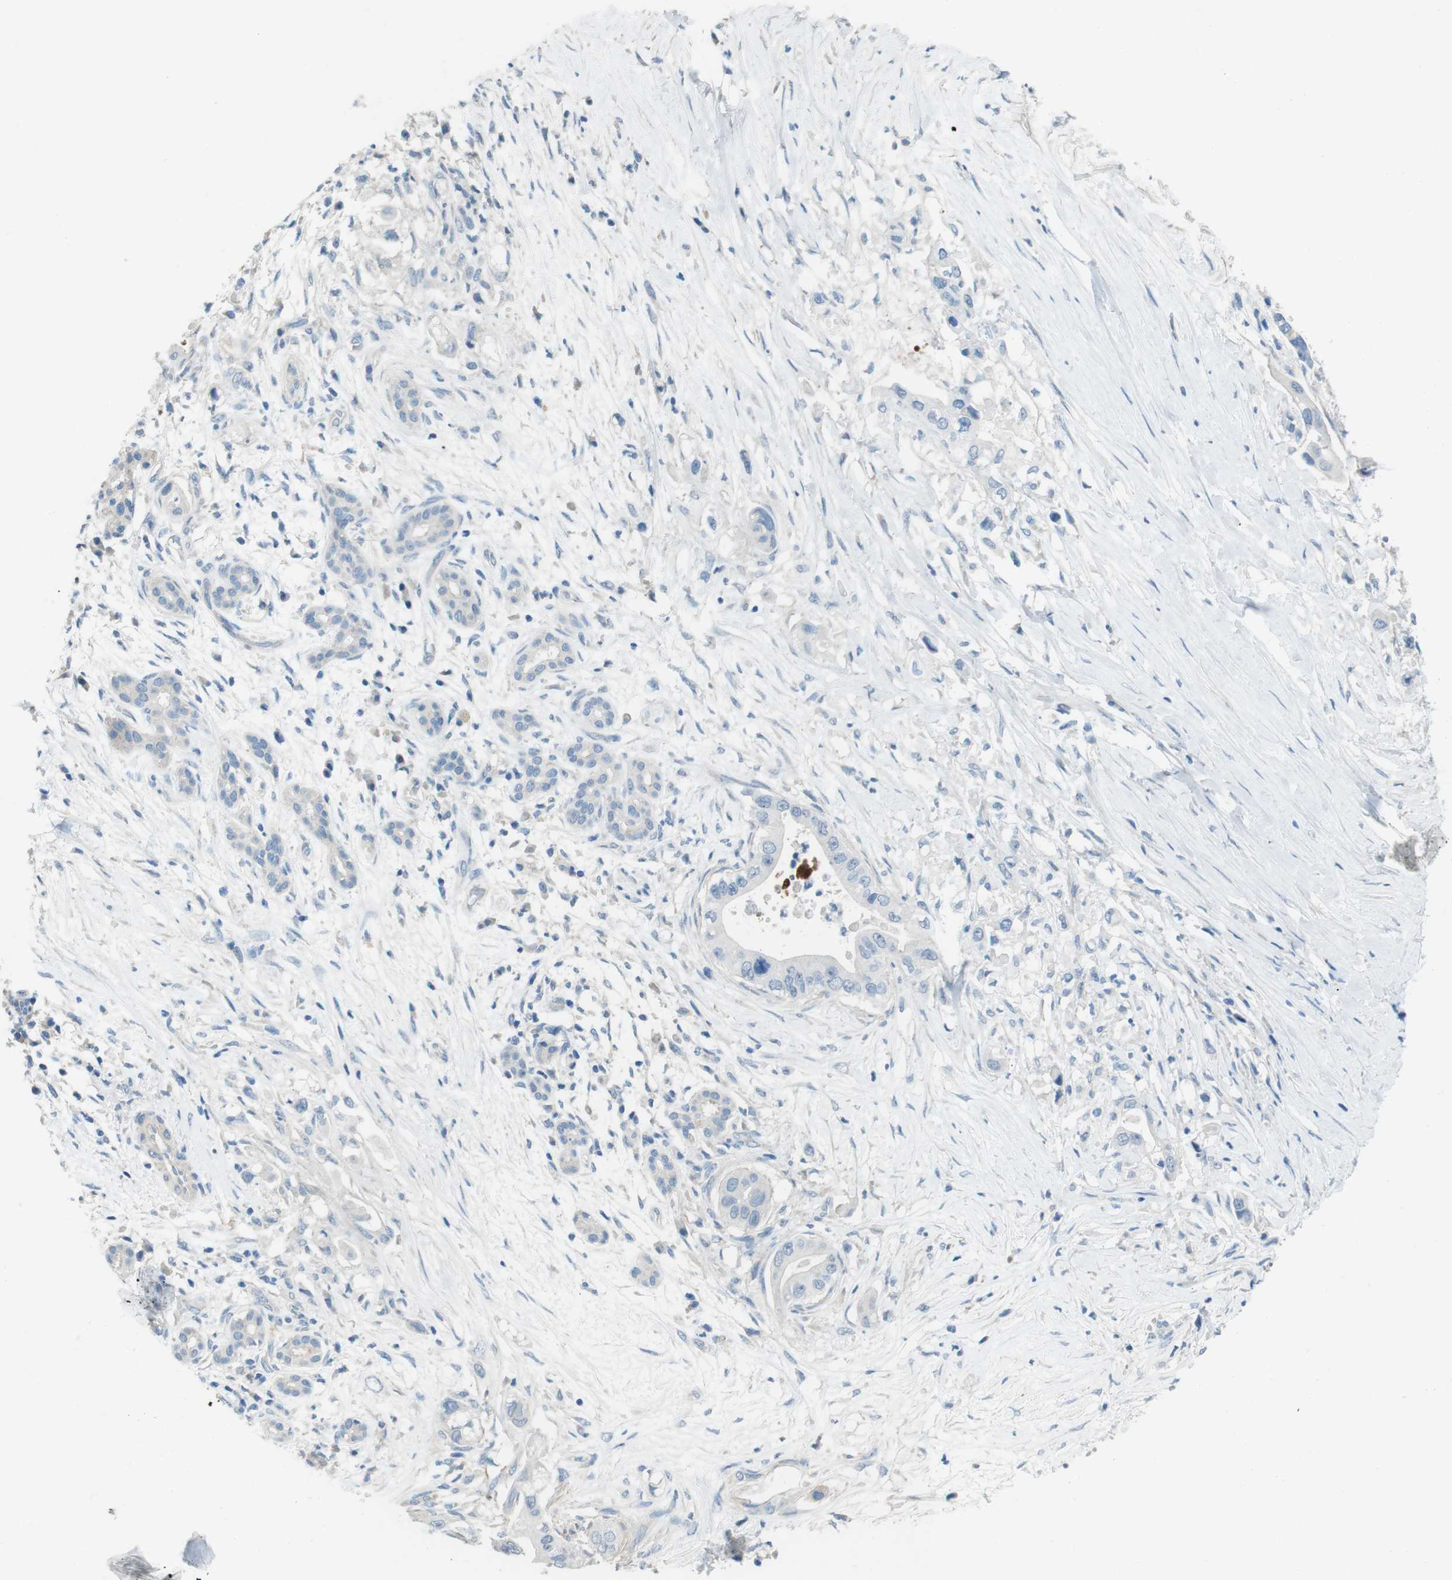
{"staining": {"intensity": "negative", "quantity": "none", "location": "none"}, "tissue": "pancreatic cancer", "cell_type": "Tumor cells", "image_type": "cancer", "snomed": [{"axis": "morphology", "description": "Adenocarcinoma, NOS"}, {"axis": "topography", "description": "Pancreas"}], "caption": "DAB (3,3'-diaminobenzidine) immunohistochemical staining of pancreatic adenocarcinoma reveals no significant positivity in tumor cells.", "gene": "CYP2C8", "patient": {"sex": "male", "age": 77}}